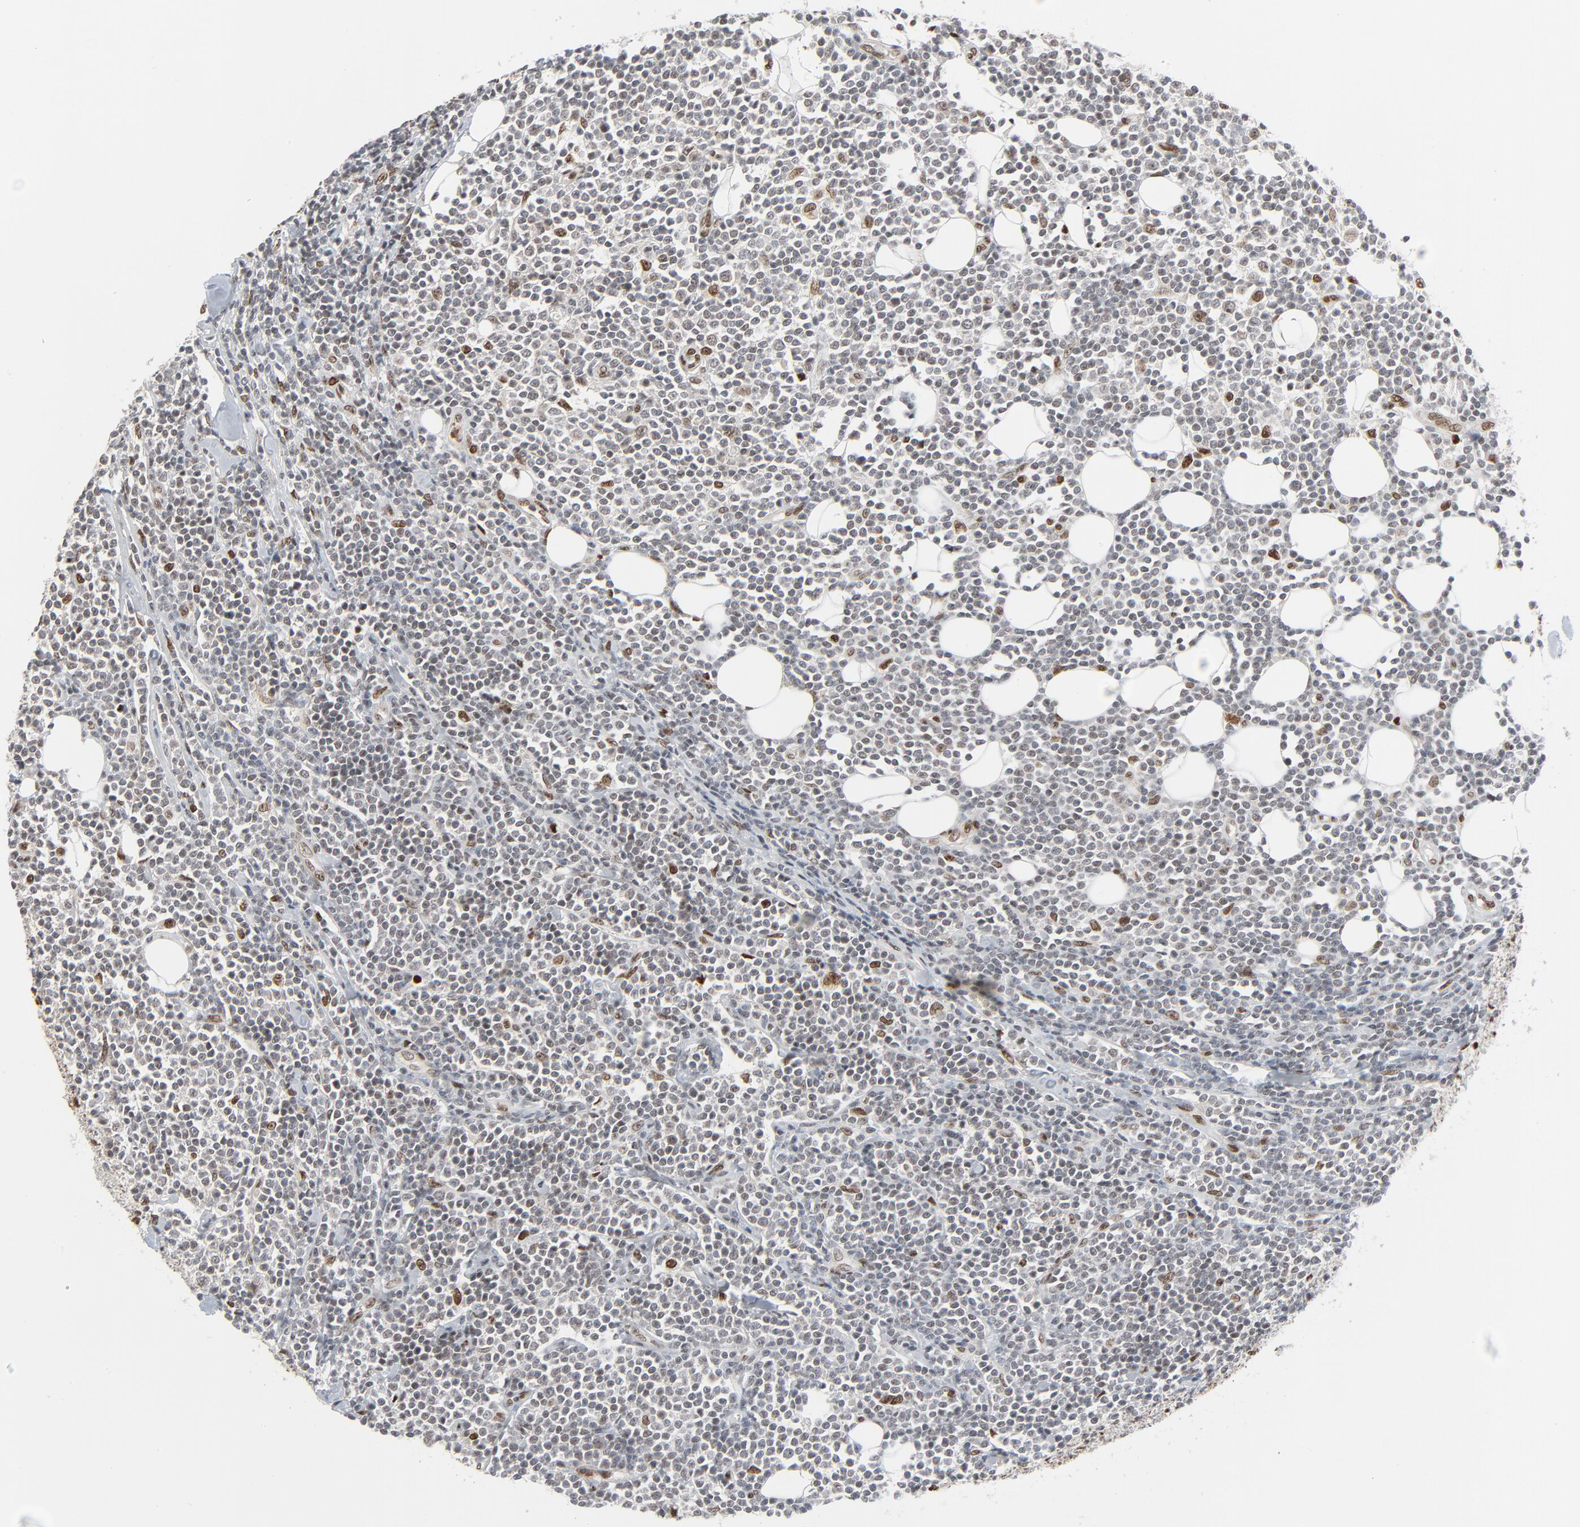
{"staining": {"intensity": "moderate", "quantity": "<25%", "location": "nuclear"}, "tissue": "lymphoma", "cell_type": "Tumor cells", "image_type": "cancer", "snomed": [{"axis": "morphology", "description": "Malignant lymphoma, non-Hodgkin's type, Low grade"}, {"axis": "topography", "description": "Soft tissue"}], "caption": "This image exhibits lymphoma stained with IHC to label a protein in brown. The nuclear of tumor cells show moderate positivity for the protein. Nuclei are counter-stained blue.", "gene": "CUX1", "patient": {"sex": "male", "age": 92}}